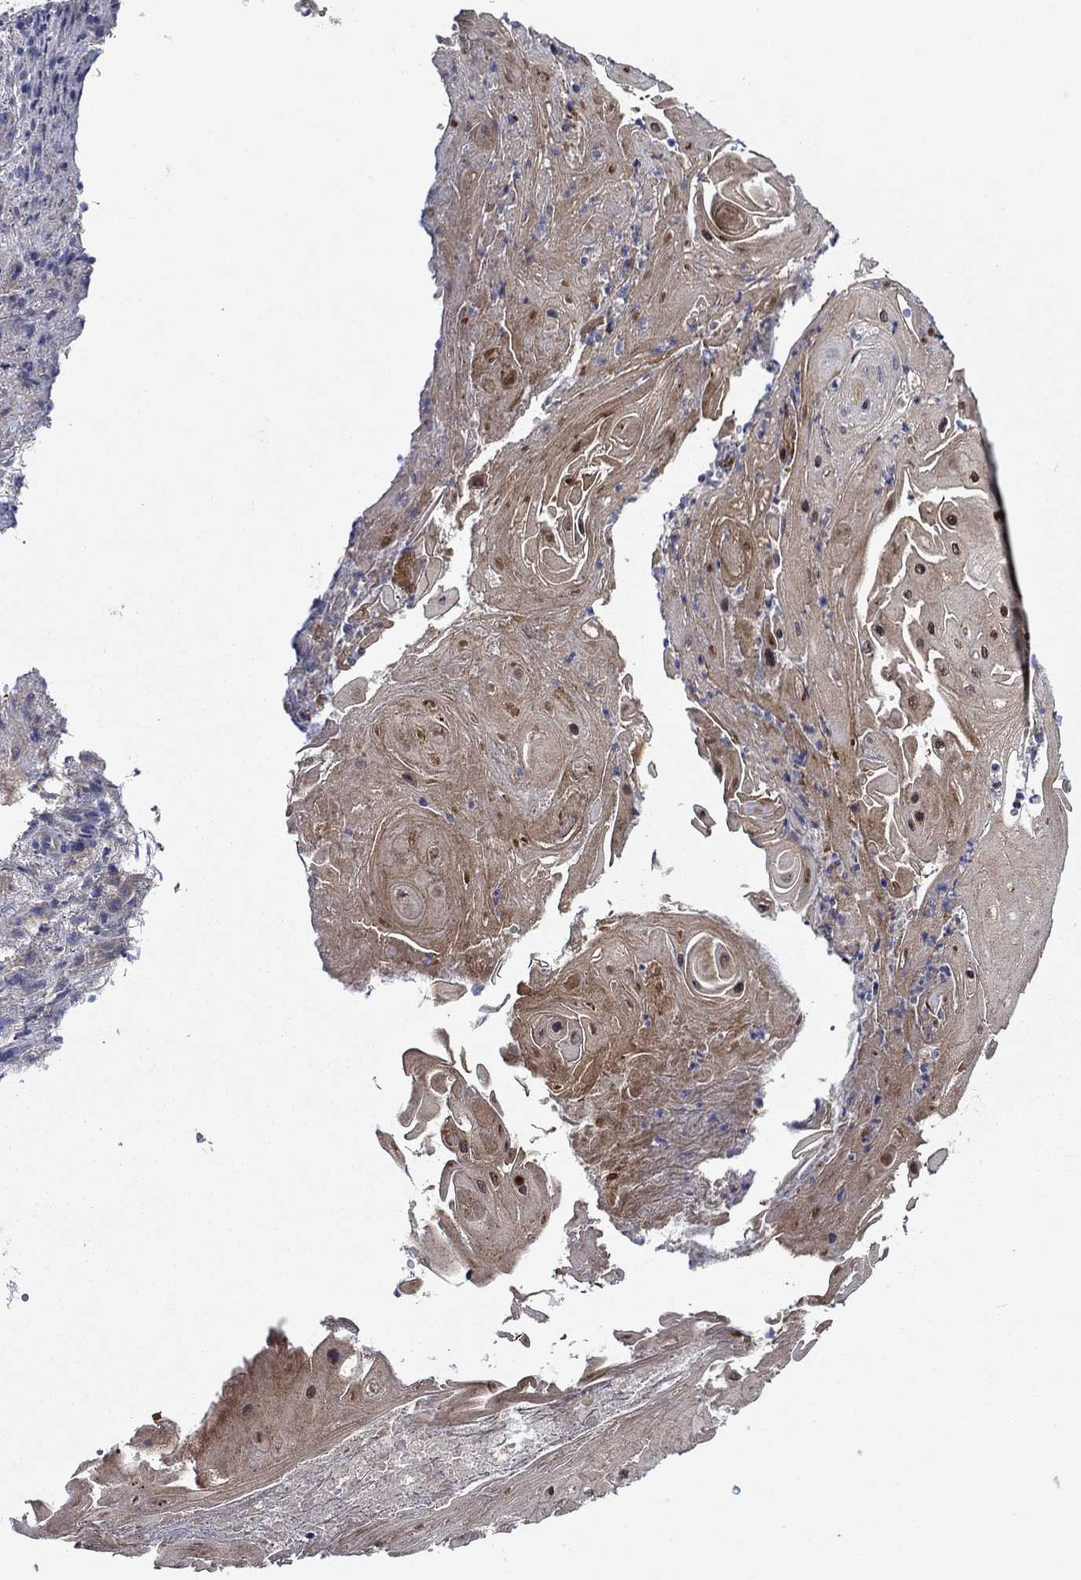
{"staining": {"intensity": "negative", "quantity": "none", "location": "none"}, "tissue": "skin cancer", "cell_type": "Tumor cells", "image_type": "cancer", "snomed": [{"axis": "morphology", "description": "Squamous cell carcinoma, NOS"}, {"axis": "topography", "description": "Skin"}], "caption": "Immunohistochemical staining of skin cancer (squamous cell carcinoma) displays no significant staining in tumor cells. (DAB (3,3'-diaminobenzidine) immunohistochemistry visualized using brightfield microscopy, high magnification).", "gene": "SULT2B1", "patient": {"sex": "male", "age": 62}}